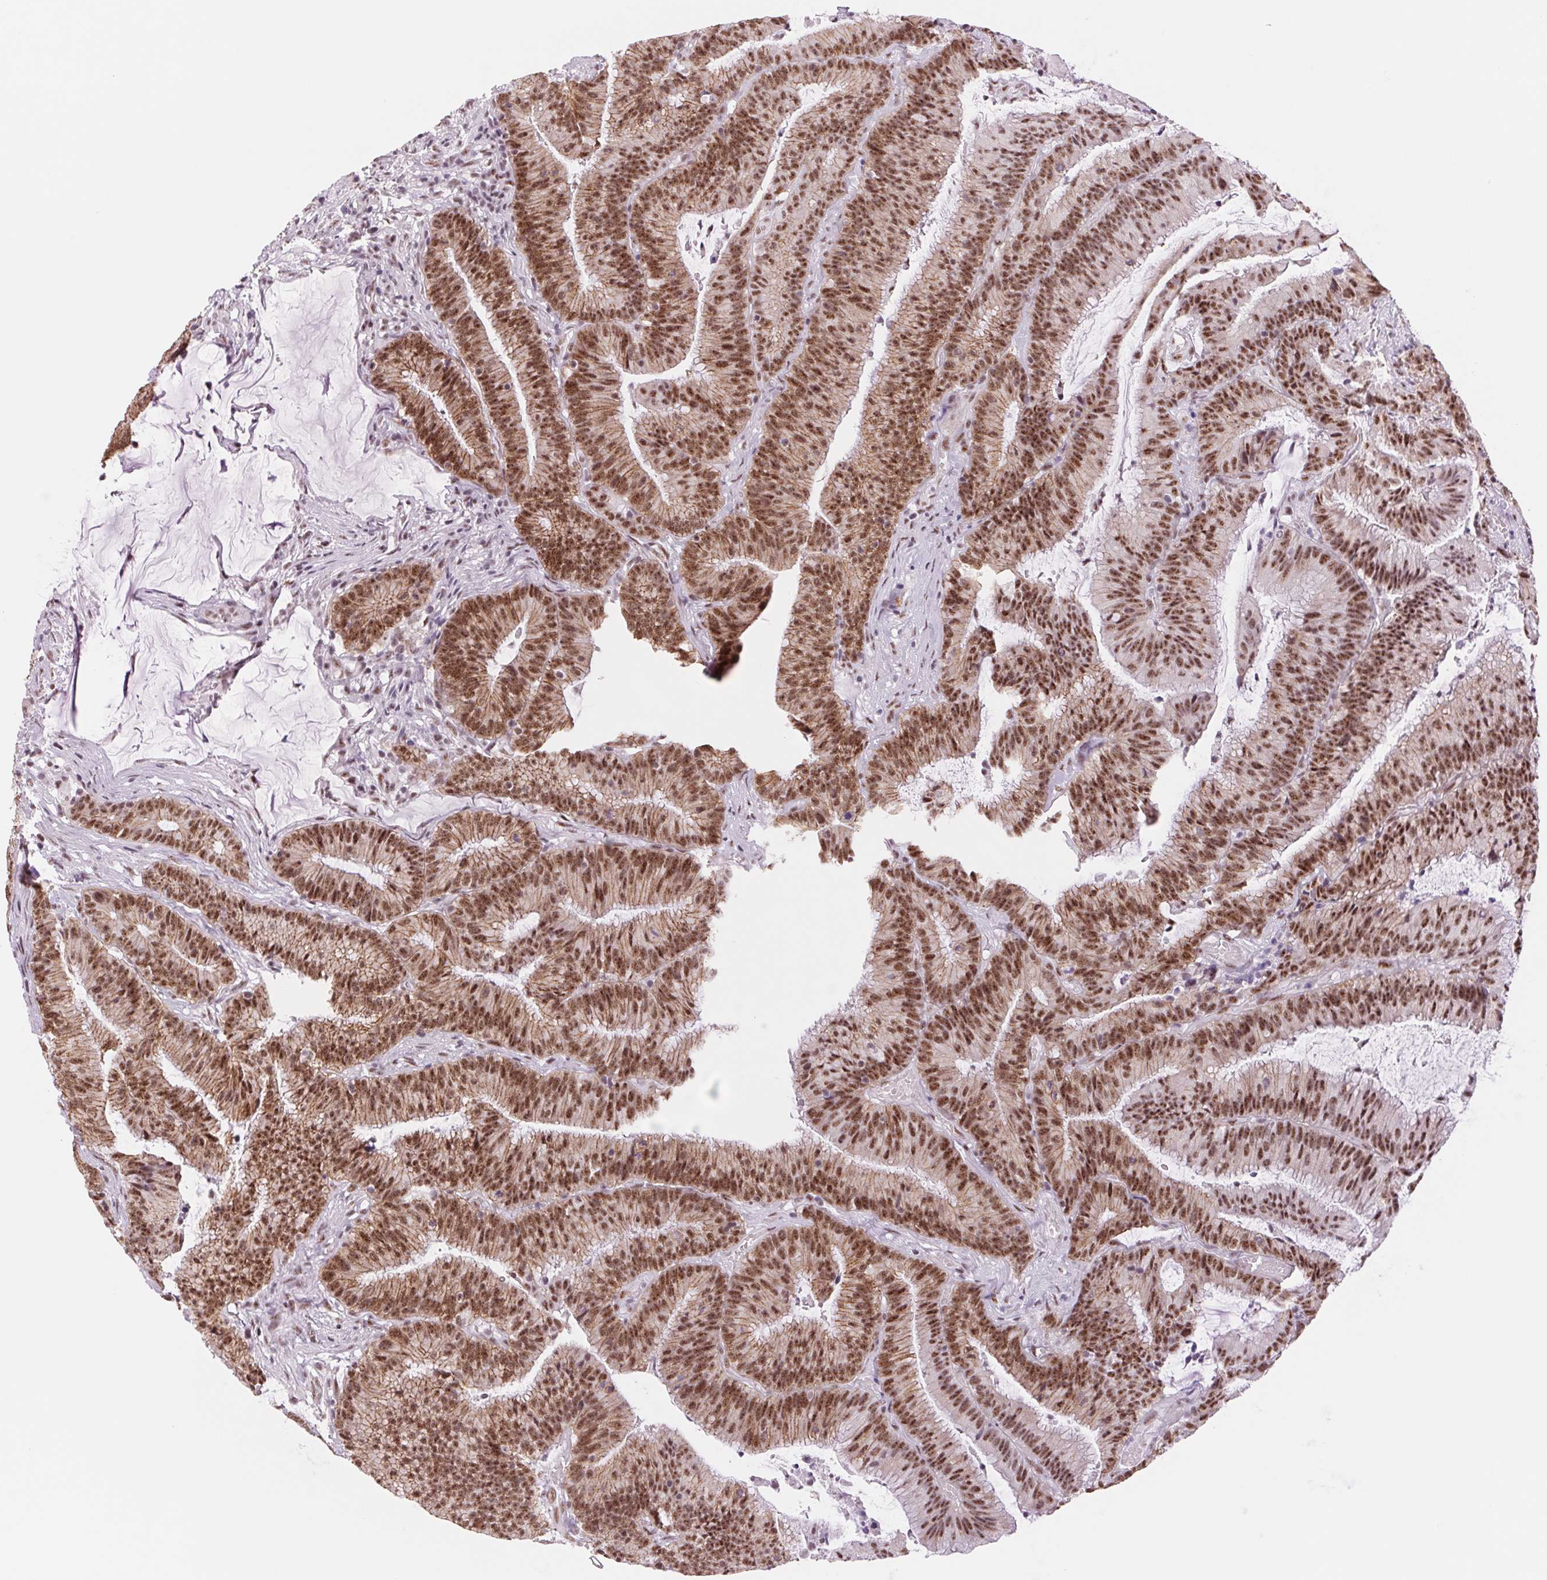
{"staining": {"intensity": "strong", "quantity": ">75%", "location": "cytoplasmic/membranous,nuclear"}, "tissue": "colorectal cancer", "cell_type": "Tumor cells", "image_type": "cancer", "snomed": [{"axis": "morphology", "description": "Adenocarcinoma, NOS"}, {"axis": "topography", "description": "Colon"}], "caption": "A brown stain shows strong cytoplasmic/membranous and nuclear expression of a protein in colorectal cancer (adenocarcinoma) tumor cells.", "gene": "ZC3H14", "patient": {"sex": "female", "age": 78}}